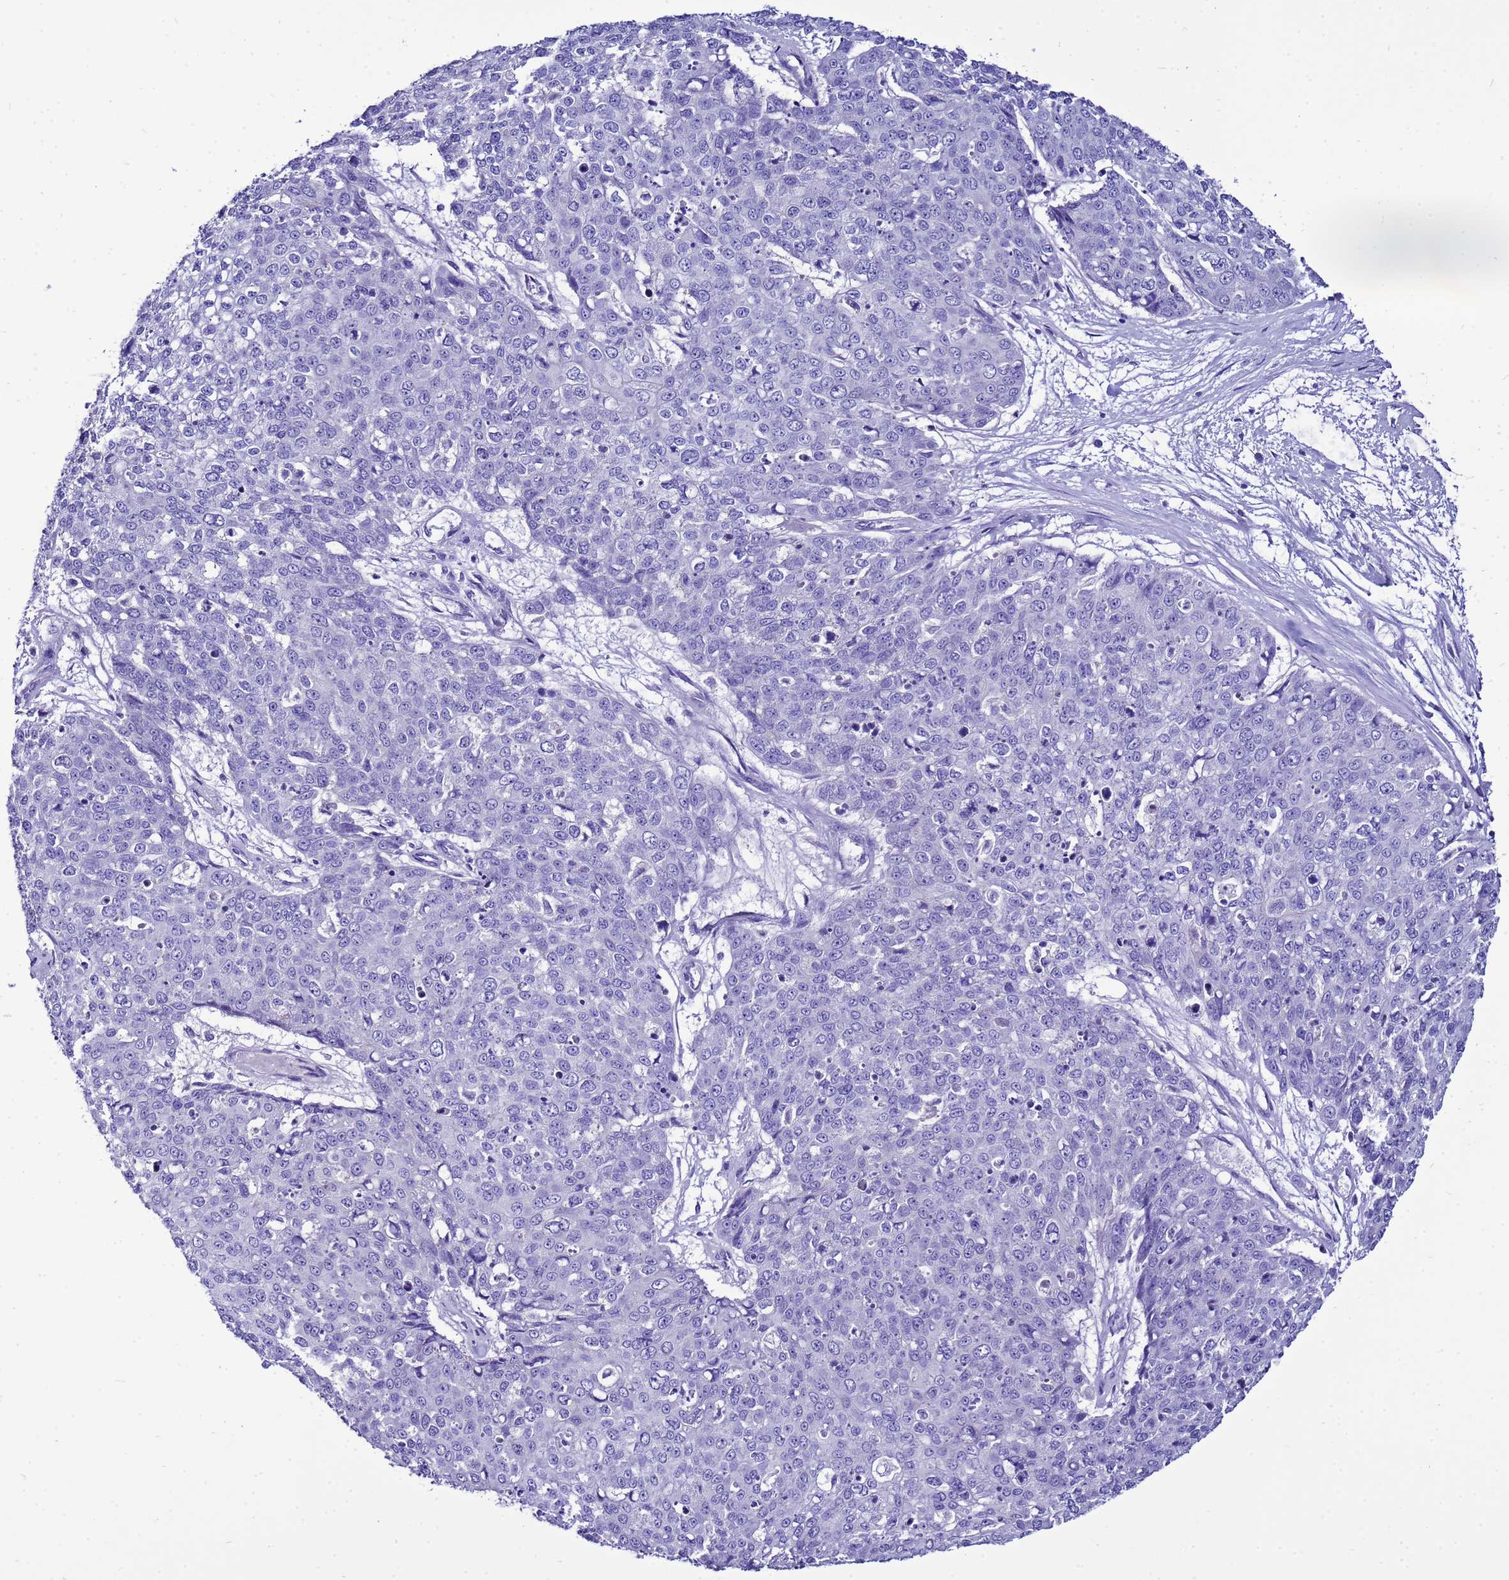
{"staining": {"intensity": "negative", "quantity": "none", "location": "none"}, "tissue": "skin cancer", "cell_type": "Tumor cells", "image_type": "cancer", "snomed": [{"axis": "morphology", "description": "Squamous cell carcinoma, NOS"}, {"axis": "topography", "description": "Skin"}], "caption": "This is an IHC image of skin squamous cell carcinoma. There is no positivity in tumor cells.", "gene": "BEST2", "patient": {"sex": "male", "age": 71}}